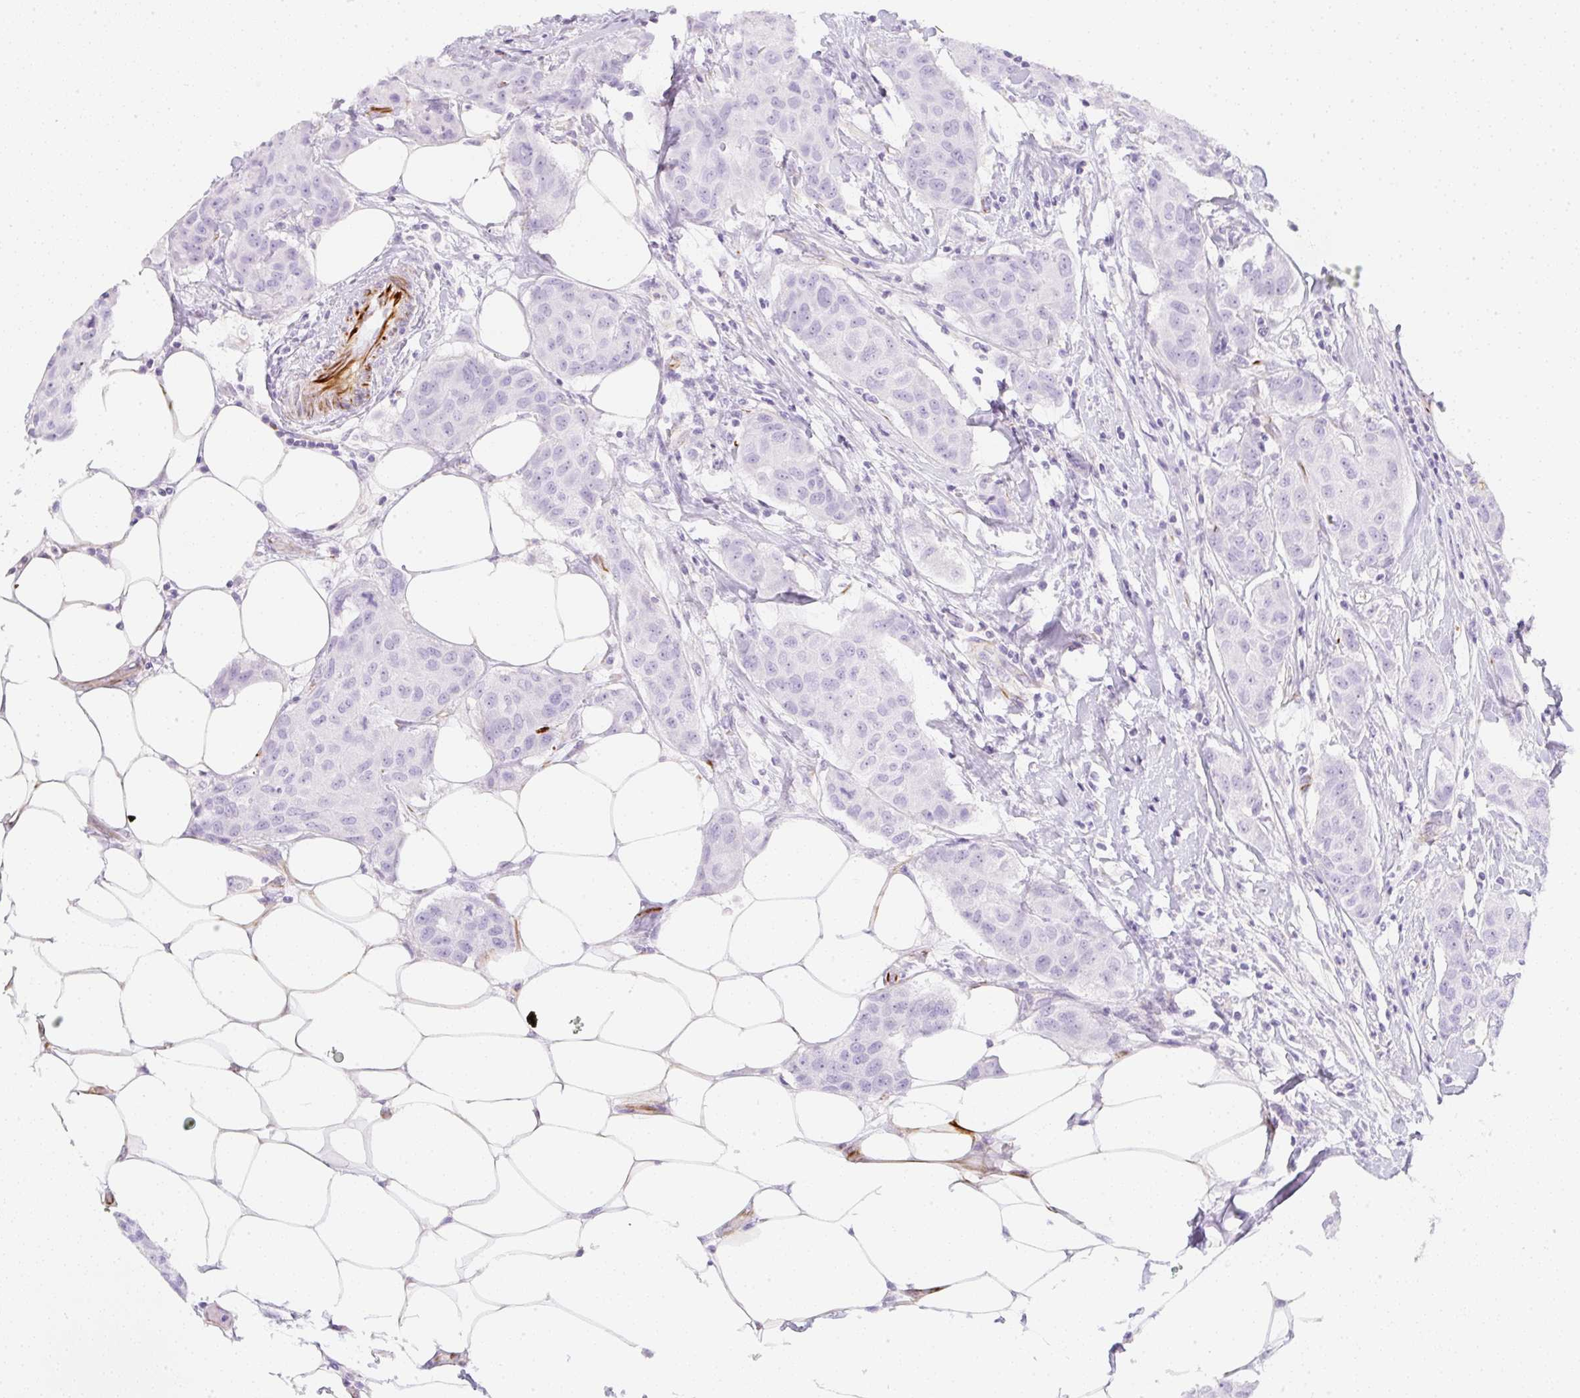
{"staining": {"intensity": "negative", "quantity": "none", "location": "none"}, "tissue": "breast cancer", "cell_type": "Tumor cells", "image_type": "cancer", "snomed": [{"axis": "morphology", "description": "Duct carcinoma"}, {"axis": "topography", "description": "Breast"}, {"axis": "topography", "description": "Lymph node"}], "caption": "Immunohistochemical staining of human invasive ductal carcinoma (breast) displays no significant staining in tumor cells. (DAB (3,3'-diaminobenzidine) immunohistochemistry, high magnification).", "gene": "ZNF689", "patient": {"sex": "female", "age": 80}}